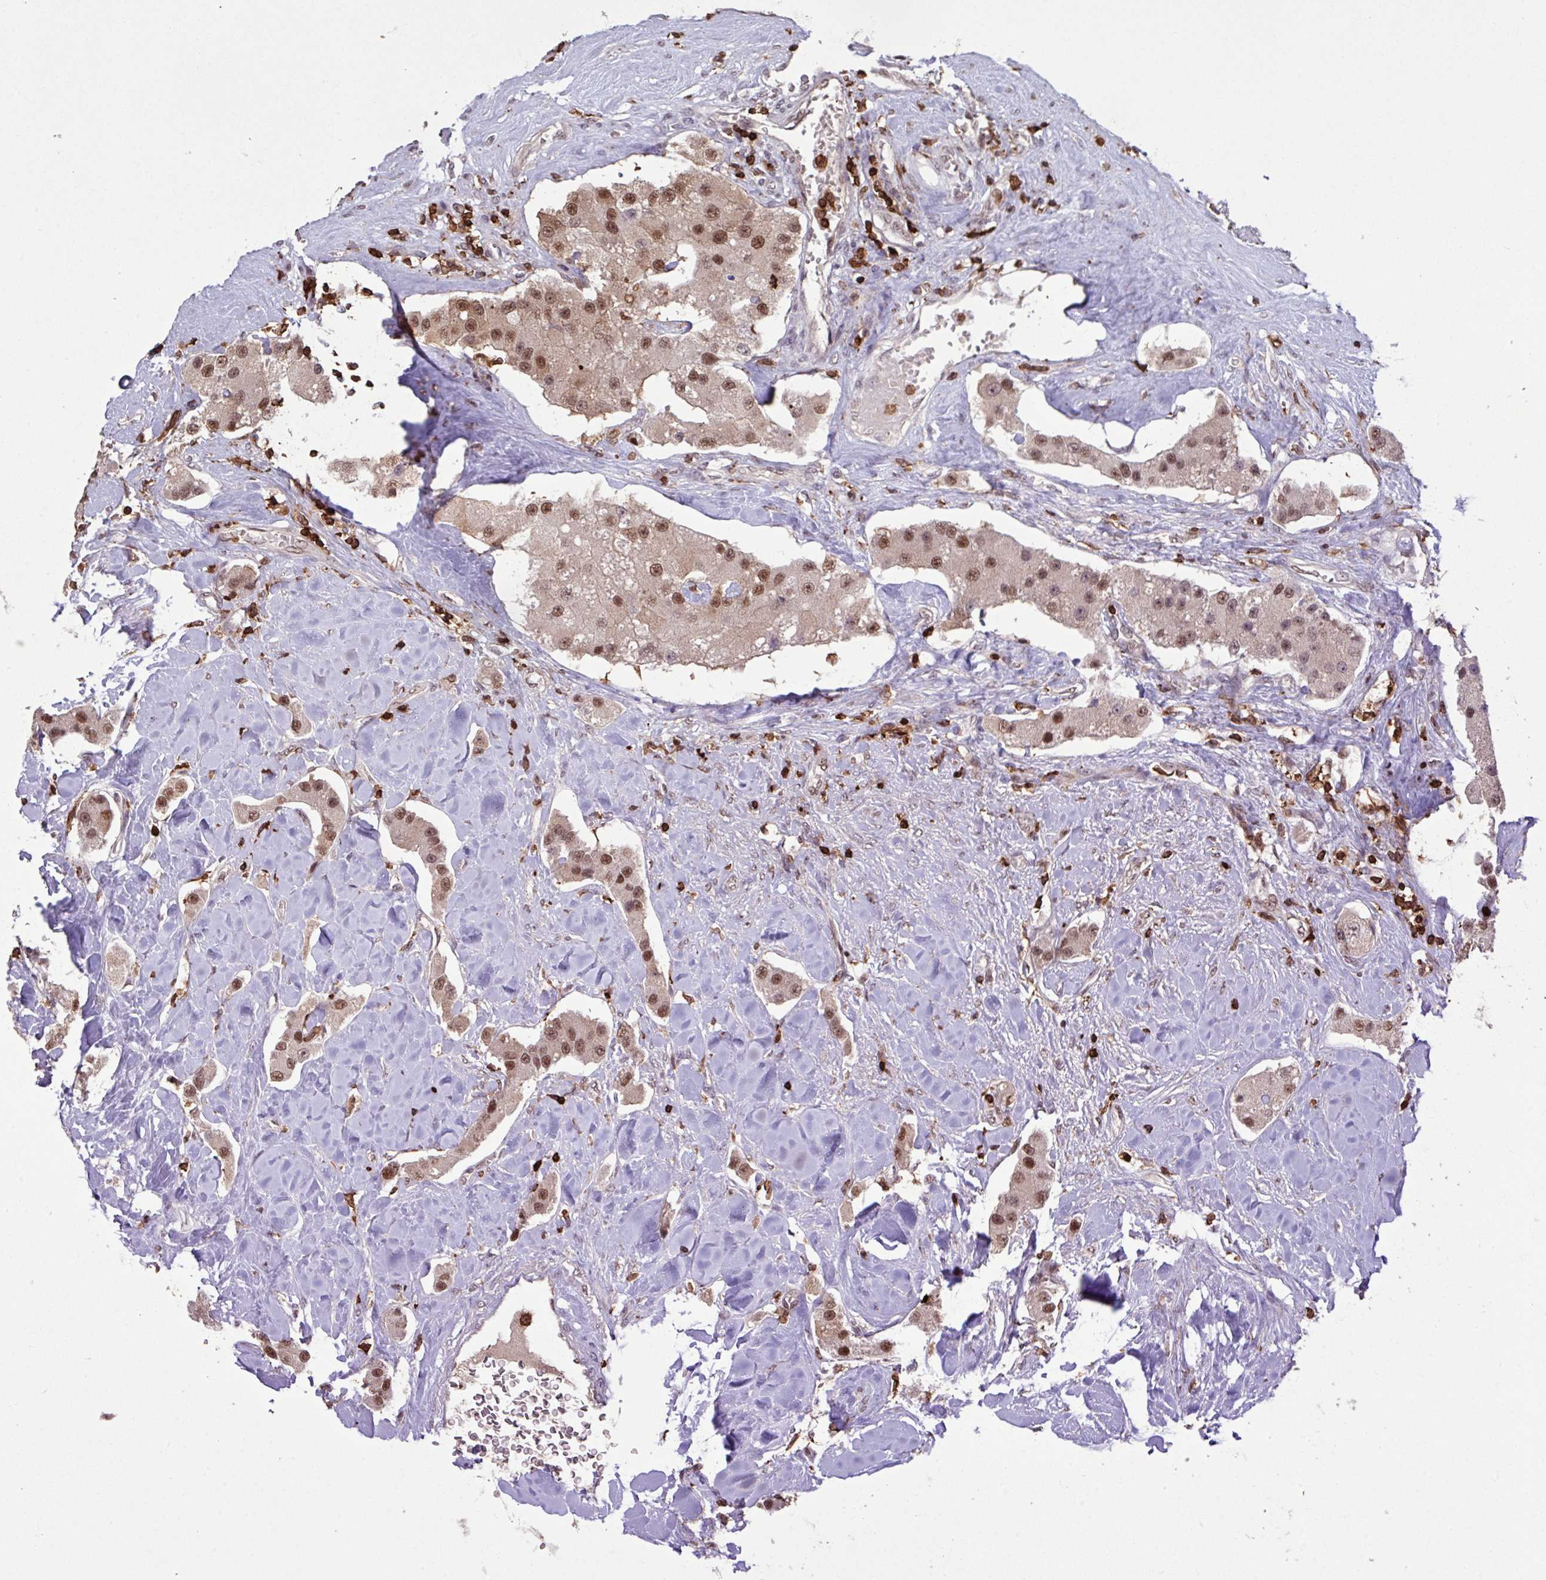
{"staining": {"intensity": "moderate", "quantity": ">75%", "location": "nuclear"}, "tissue": "carcinoid", "cell_type": "Tumor cells", "image_type": "cancer", "snomed": [{"axis": "morphology", "description": "Carcinoid, malignant, NOS"}, {"axis": "topography", "description": "Pancreas"}], "caption": "Immunohistochemistry histopathology image of neoplastic tissue: carcinoid stained using immunohistochemistry (IHC) displays medium levels of moderate protein expression localized specifically in the nuclear of tumor cells, appearing as a nuclear brown color.", "gene": "GON7", "patient": {"sex": "male", "age": 41}}